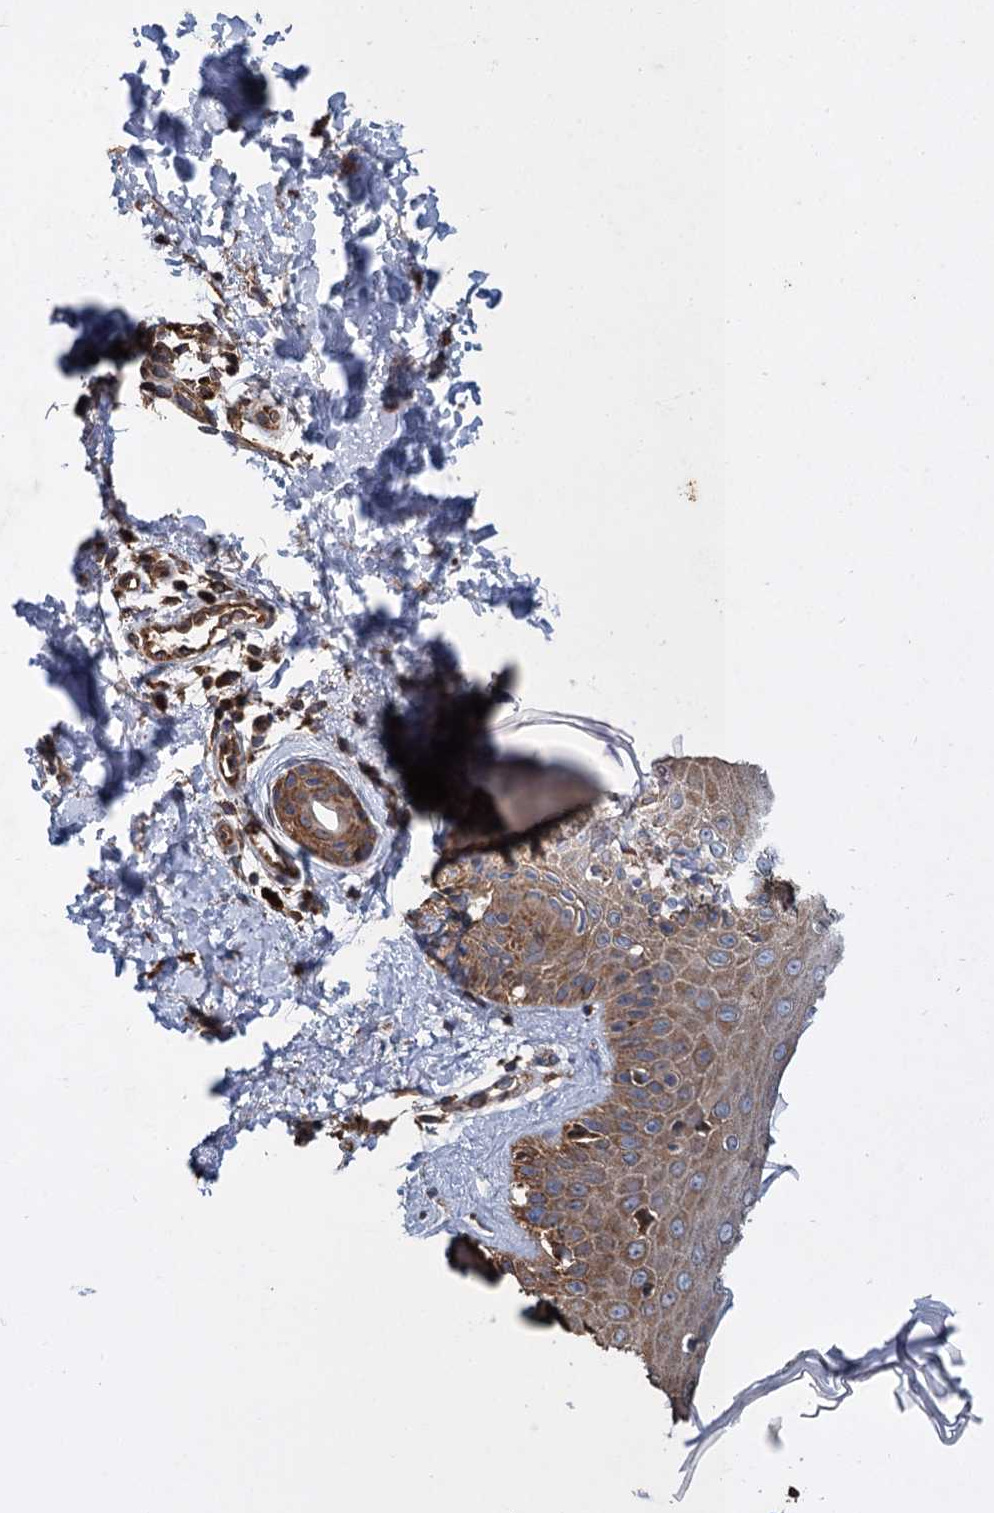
{"staining": {"intensity": "strong", "quantity": ">75%", "location": "cytoplasmic/membranous"}, "tissue": "skin", "cell_type": "Fibroblasts", "image_type": "normal", "snomed": [{"axis": "morphology", "description": "Normal tissue, NOS"}, {"axis": "topography", "description": "Skin"}], "caption": "A histopathology image of human skin stained for a protein reveals strong cytoplasmic/membranous brown staining in fibroblasts. Immunohistochemistry (ihc) stains the protein in brown and the nuclei are stained blue.", "gene": "LINS1", "patient": {"sex": "male", "age": 52}}